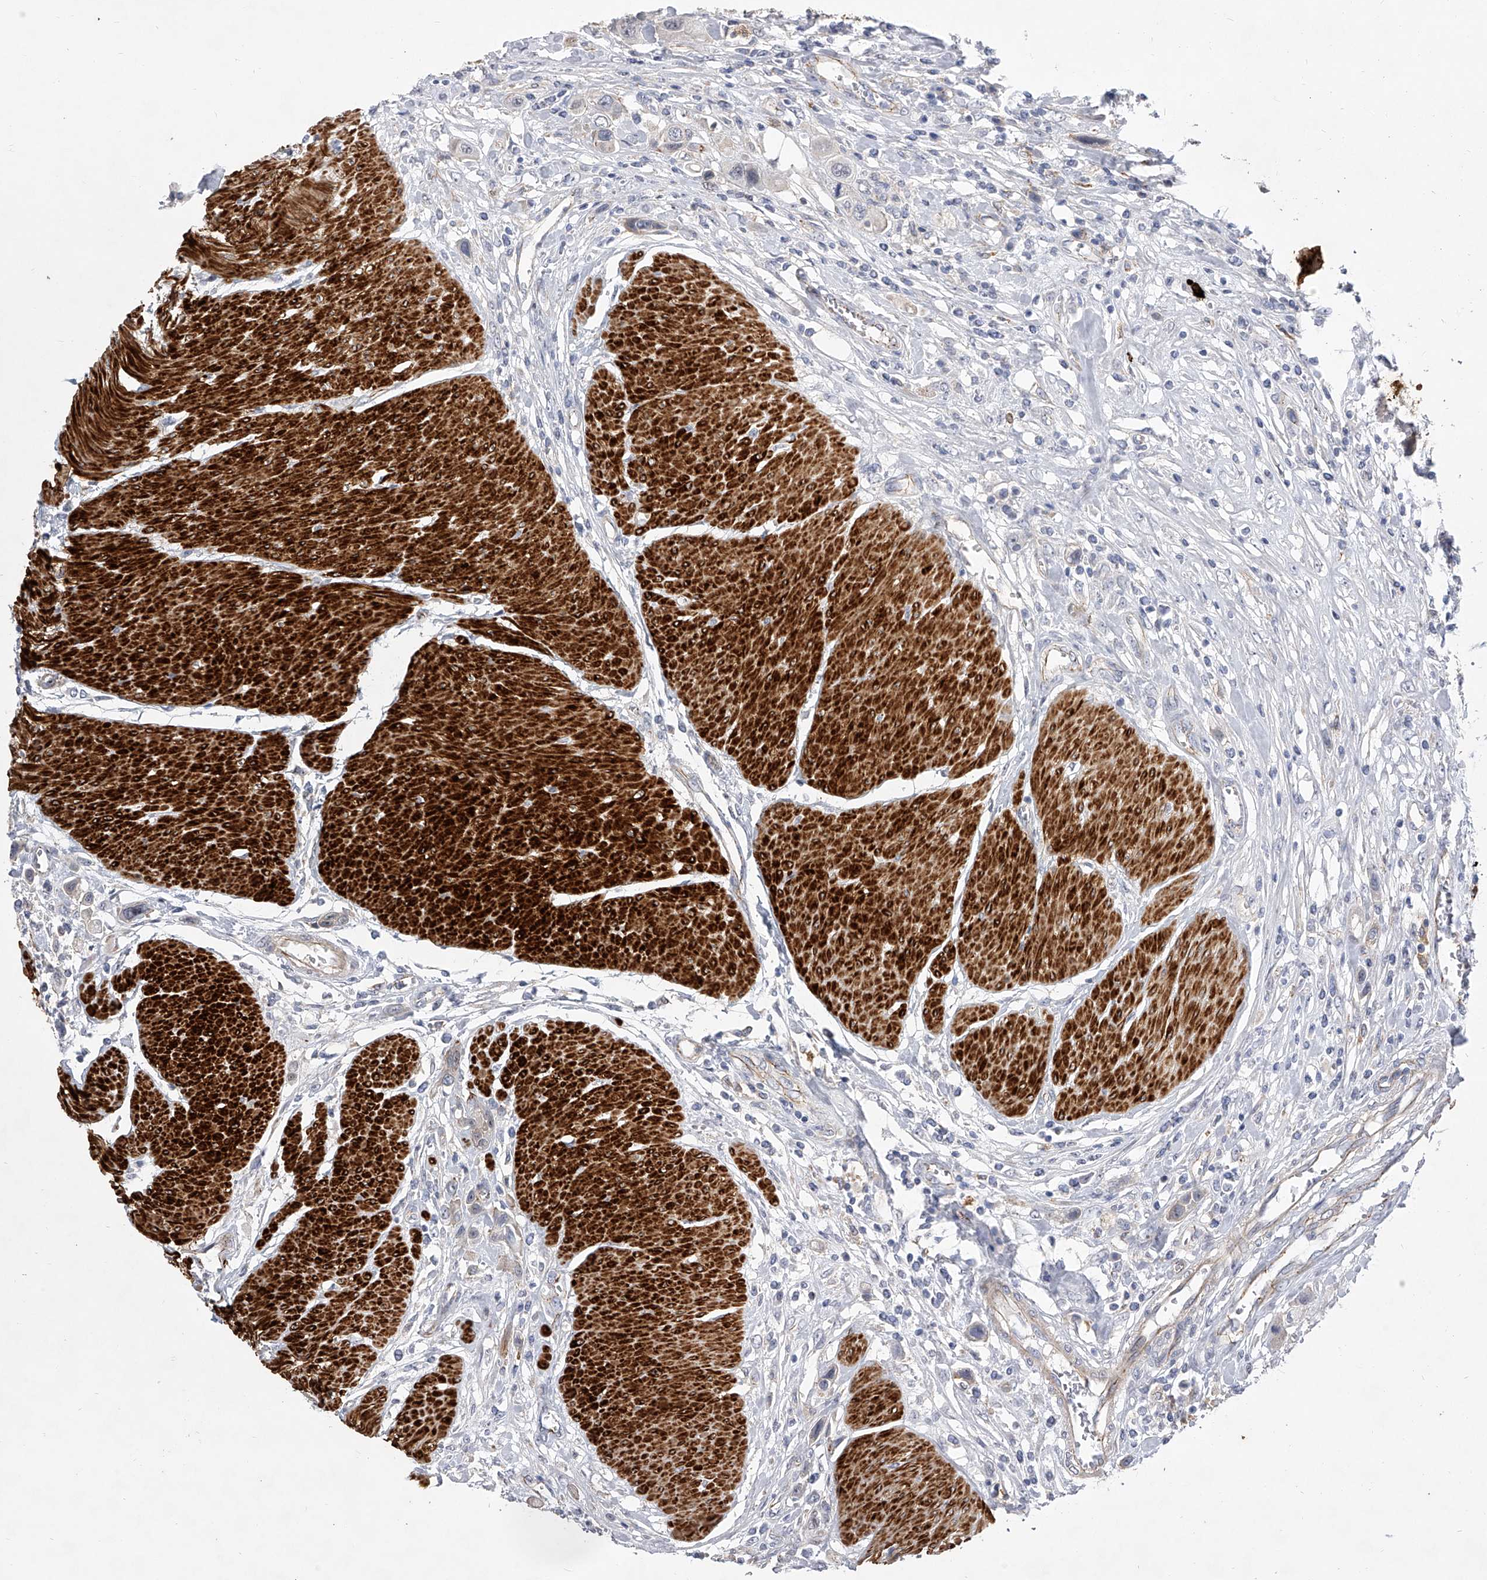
{"staining": {"intensity": "negative", "quantity": "none", "location": "none"}, "tissue": "urothelial cancer", "cell_type": "Tumor cells", "image_type": "cancer", "snomed": [{"axis": "morphology", "description": "Urothelial carcinoma, High grade"}, {"axis": "topography", "description": "Urinary bladder"}], "caption": "This is an immunohistochemistry (IHC) histopathology image of human urothelial cancer. There is no positivity in tumor cells.", "gene": "MINDY4", "patient": {"sex": "male", "age": 50}}